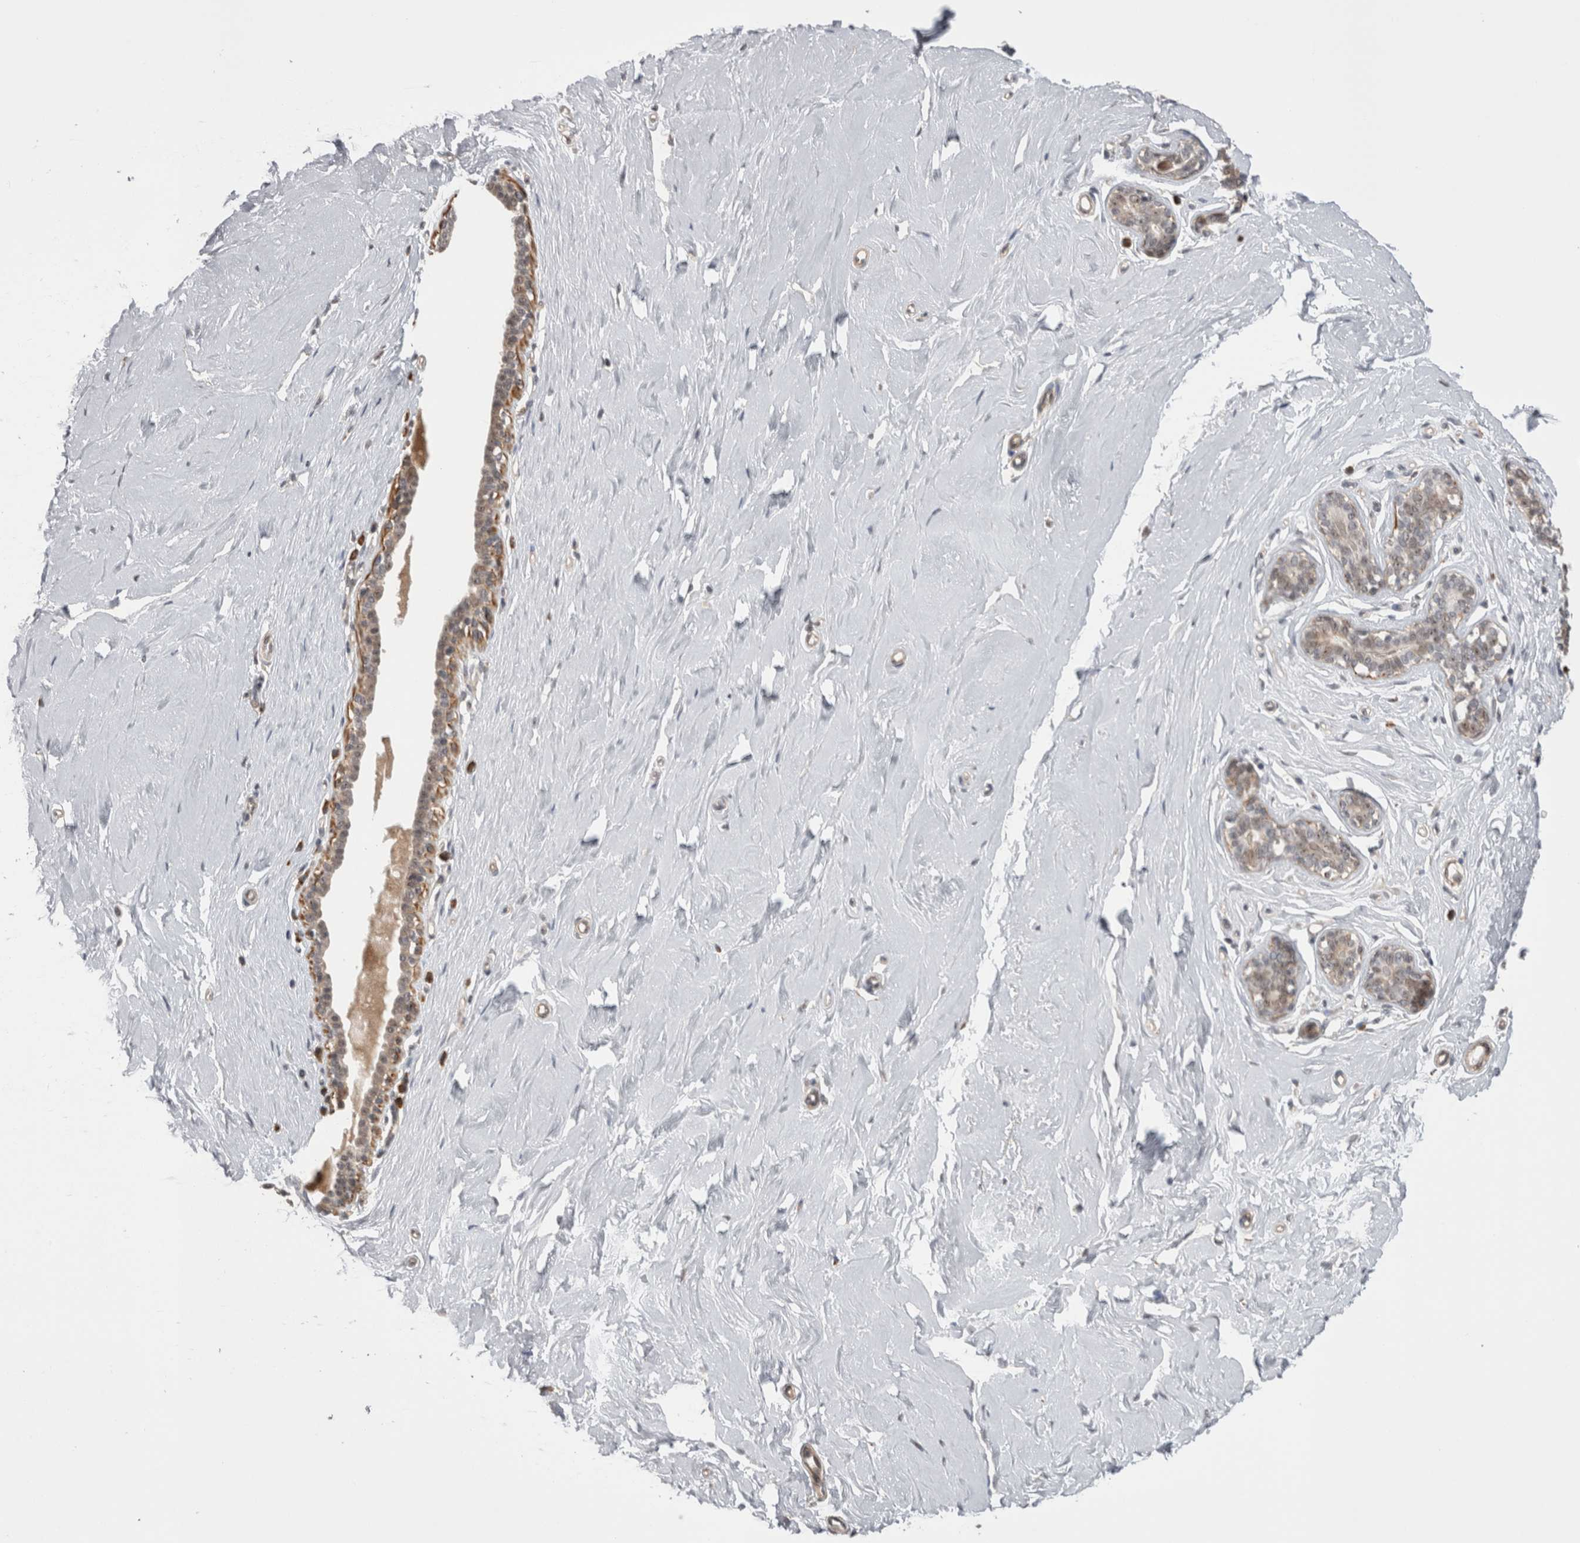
{"staining": {"intensity": "negative", "quantity": "none", "location": "none"}, "tissue": "breast", "cell_type": "Adipocytes", "image_type": "normal", "snomed": [{"axis": "morphology", "description": "Normal tissue, NOS"}, {"axis": "topography", "description": "Breast"}], "caption": "This is a image of immunohistochemistry staining of benign breast, which shows no expression in adipocytes.", "gene": "EXOSC4", "patient": {"sex": "female", "age": 23}}